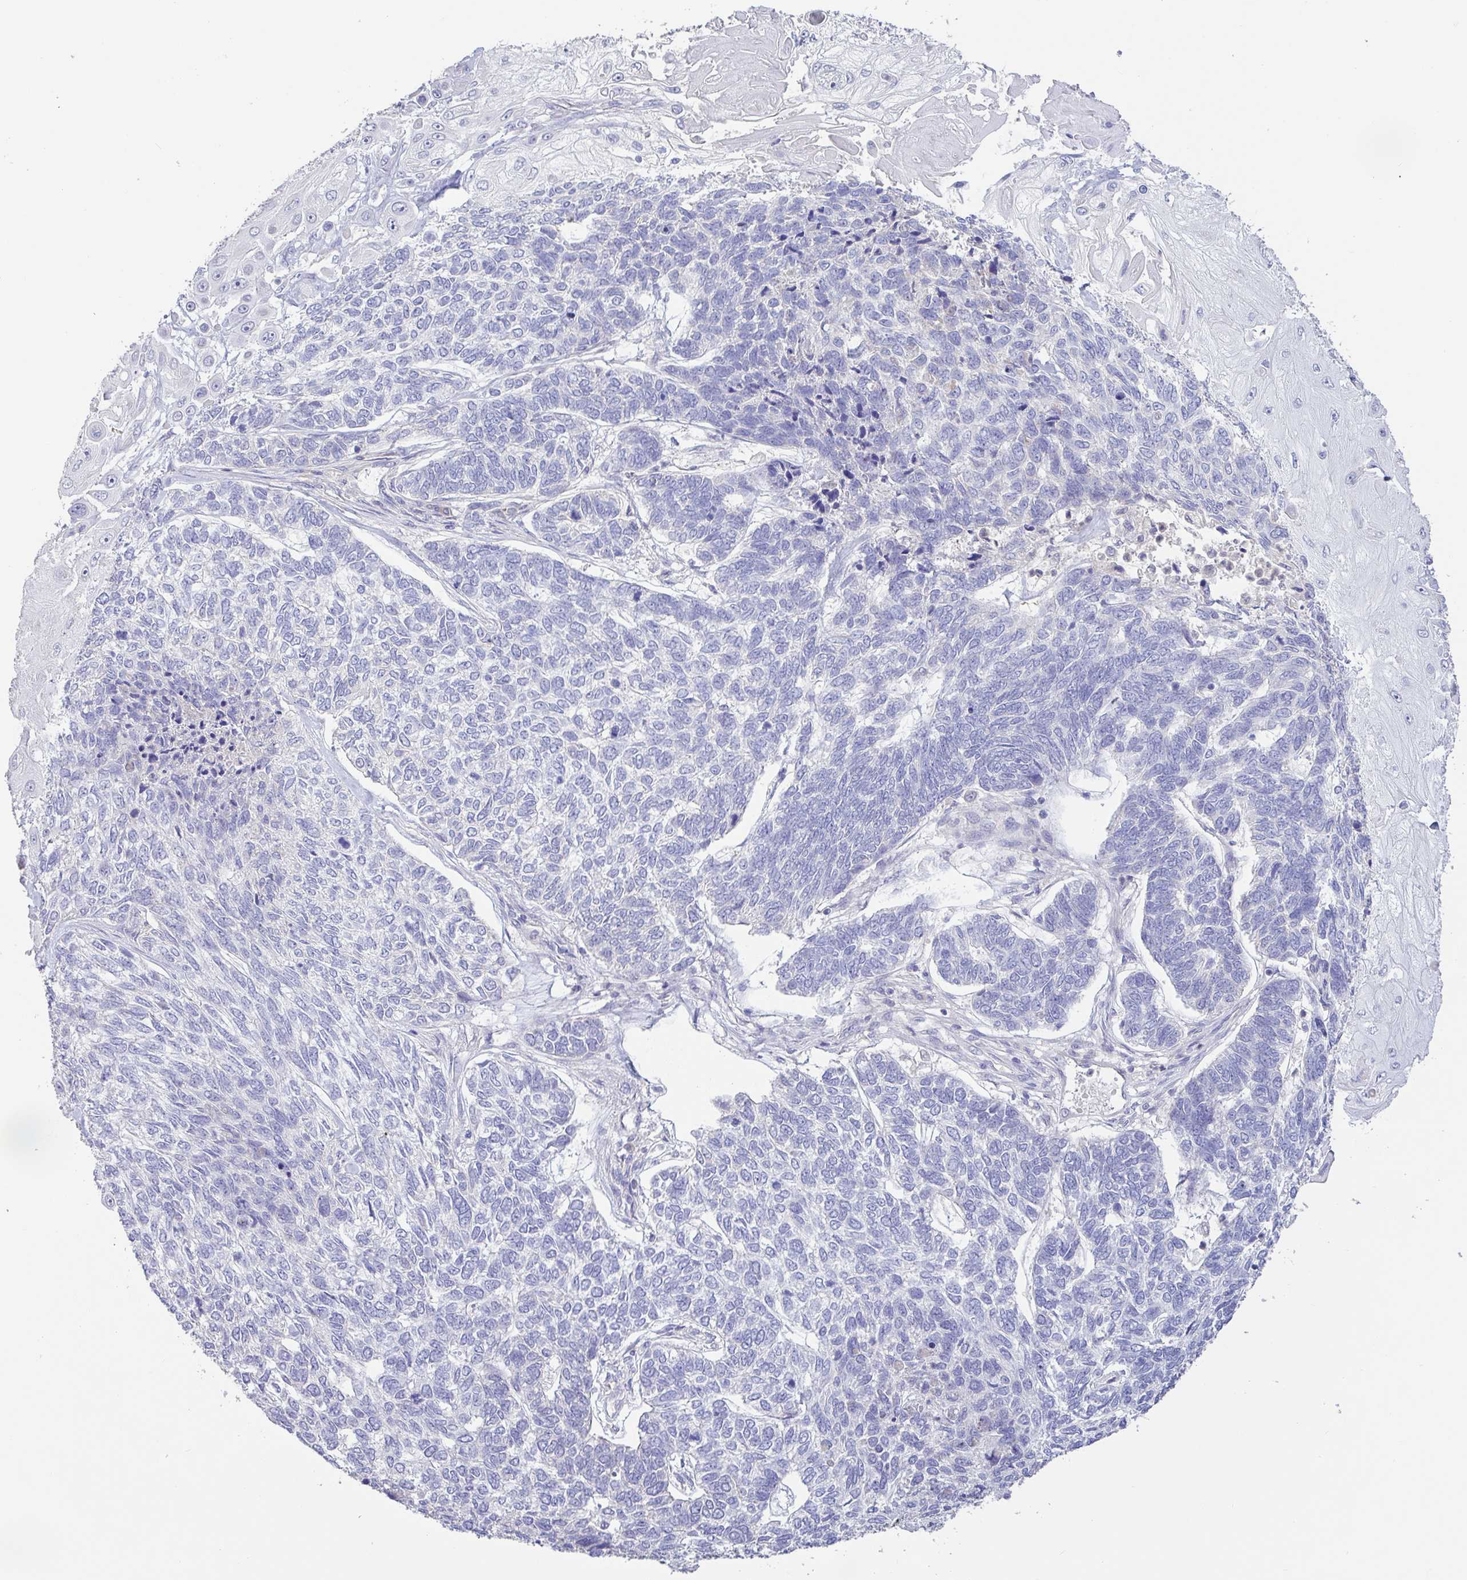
{"staining": {"intensity": "negative", "quantity": "none", "location": "none"}, "tissue": "skin cancer", "cell_type": "Tumor cells", "image_type": "cancer", "snomed": [{"axis": "morphology", "description": "Basal cell carcinoma"}, {"axis": "topography", "description": "Skin"}], "caption": "This is a image of IHC staining of skin basal cell carcinoma, which shows no positivity in tumor cells.", "gene": "PYGM", "patient": {"sex": "female", "age": 65}}